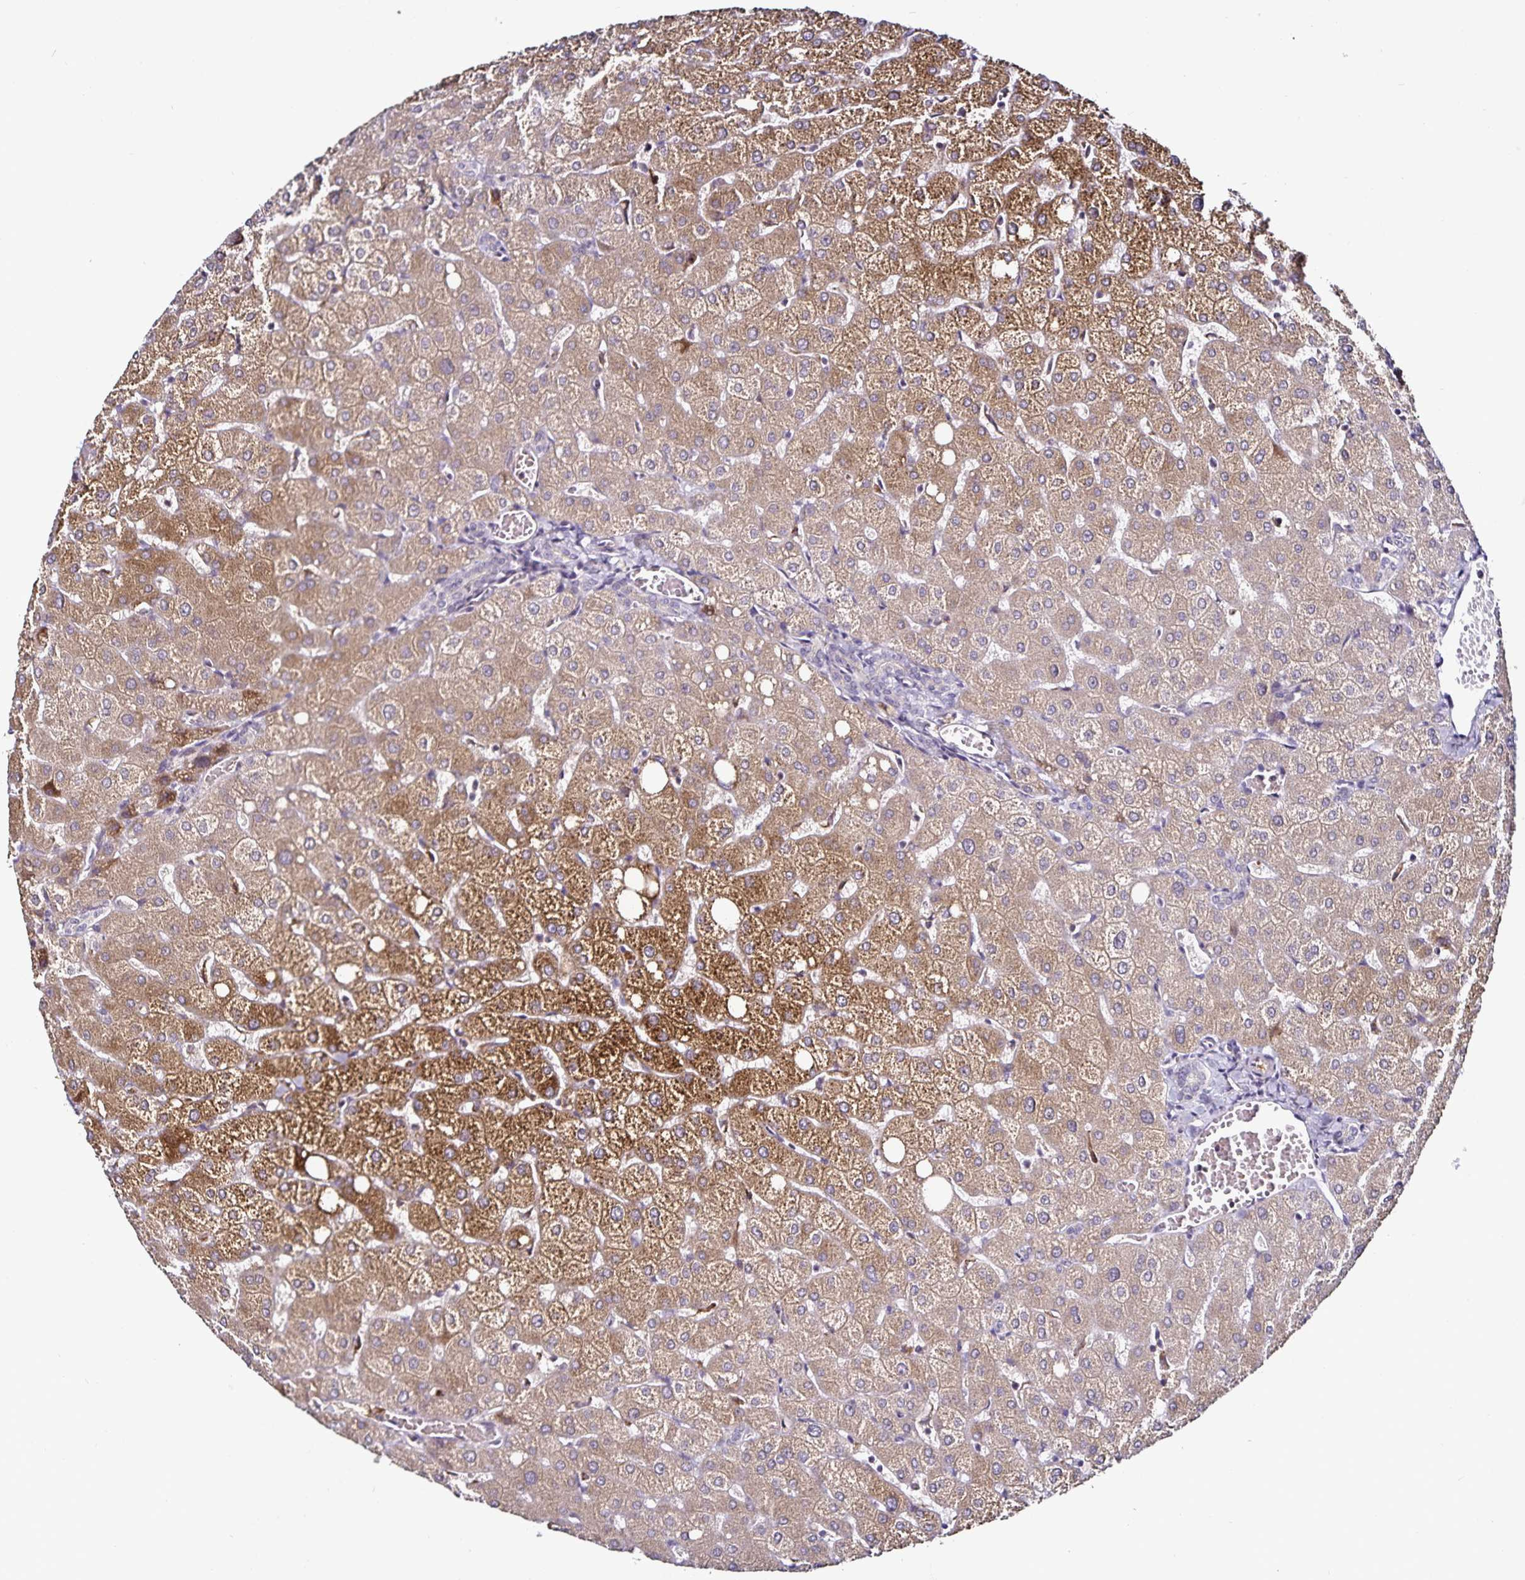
{"staining": {"intensity": "negative", "quantity": "none", "location": "none"}, "tissue": "liver", "cell_type": "Cholangiocytes", "image_type": "normal", "snomed": [{"axis": "morphology", "description": "Normal tissue, NOS"}, {"axis": "topography", "description": "Liver"}], "caption": "Immunohistochemical staining of normal human liver exhibits no significant expression in cholangiocytes. The staining is performed using DAB brown chromogen with nuclei counter-stained in using hematoxylin.", "gene": "ACSL5", "patient": {"sex": "female", "age": 54}}